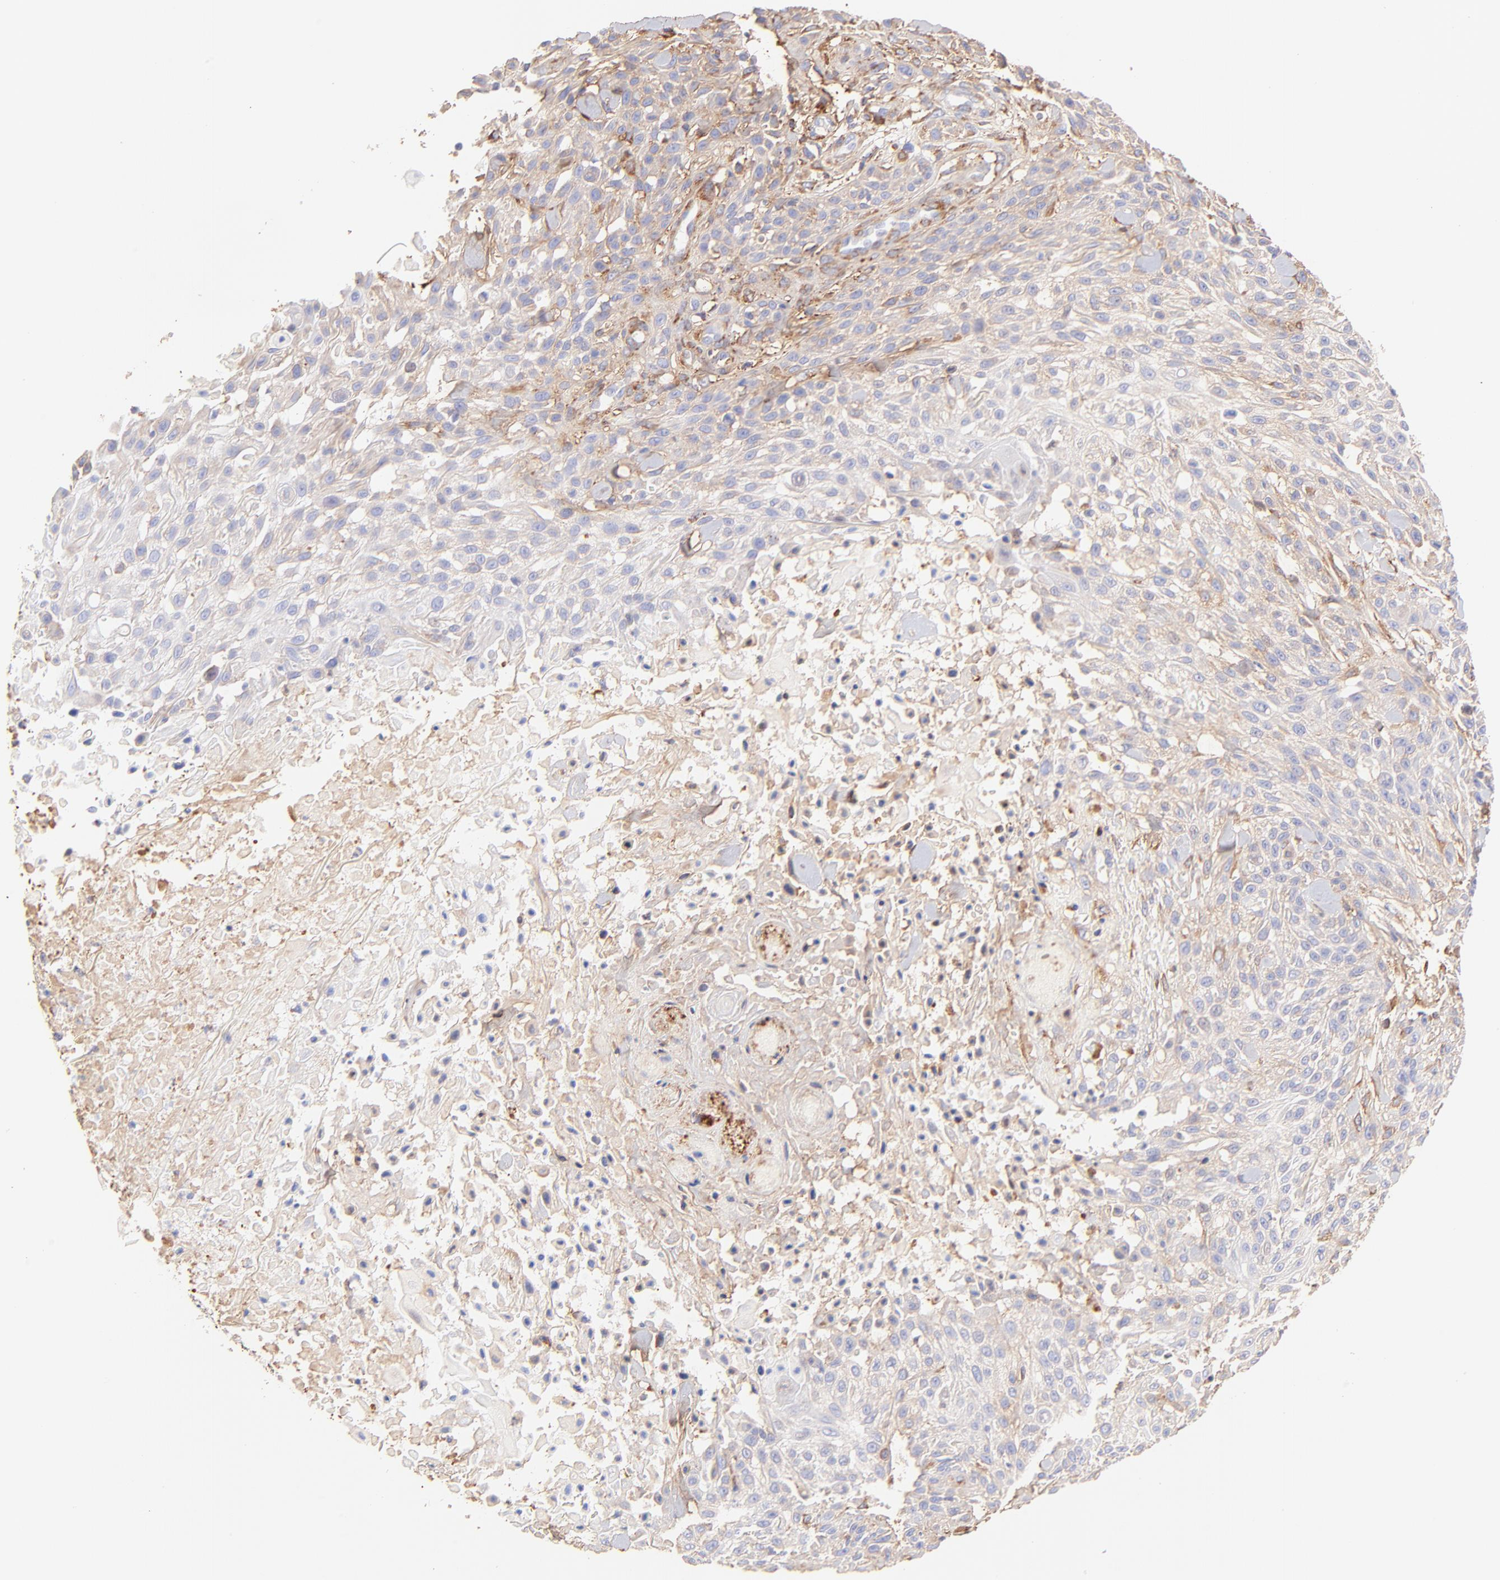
{"staining": {"intensity": "moderate", "quantity": "25%-75%", "location": "cytoplasmic/membranous"}, "tissue": "skin cancer", "cell_type": "Tumor cells", "image_type": "cancer", "snomed": [{"axis": "morphology", "description": "Squamous cell carcinoma, NOS"}, {"axis": "topography", "description": "Skin"}], "caption": "An immunohistochemistry image of tumor tissue is shown. Protein staining in brown shows moderate cytoplasmic/membranous positivity in skin squamous cell carcinoma within tumor cells. (DAB = brown stain, brightfield microscopy at high magnification).", "gene": "BGN", "patient": {"sex": "female", "age": 42}}